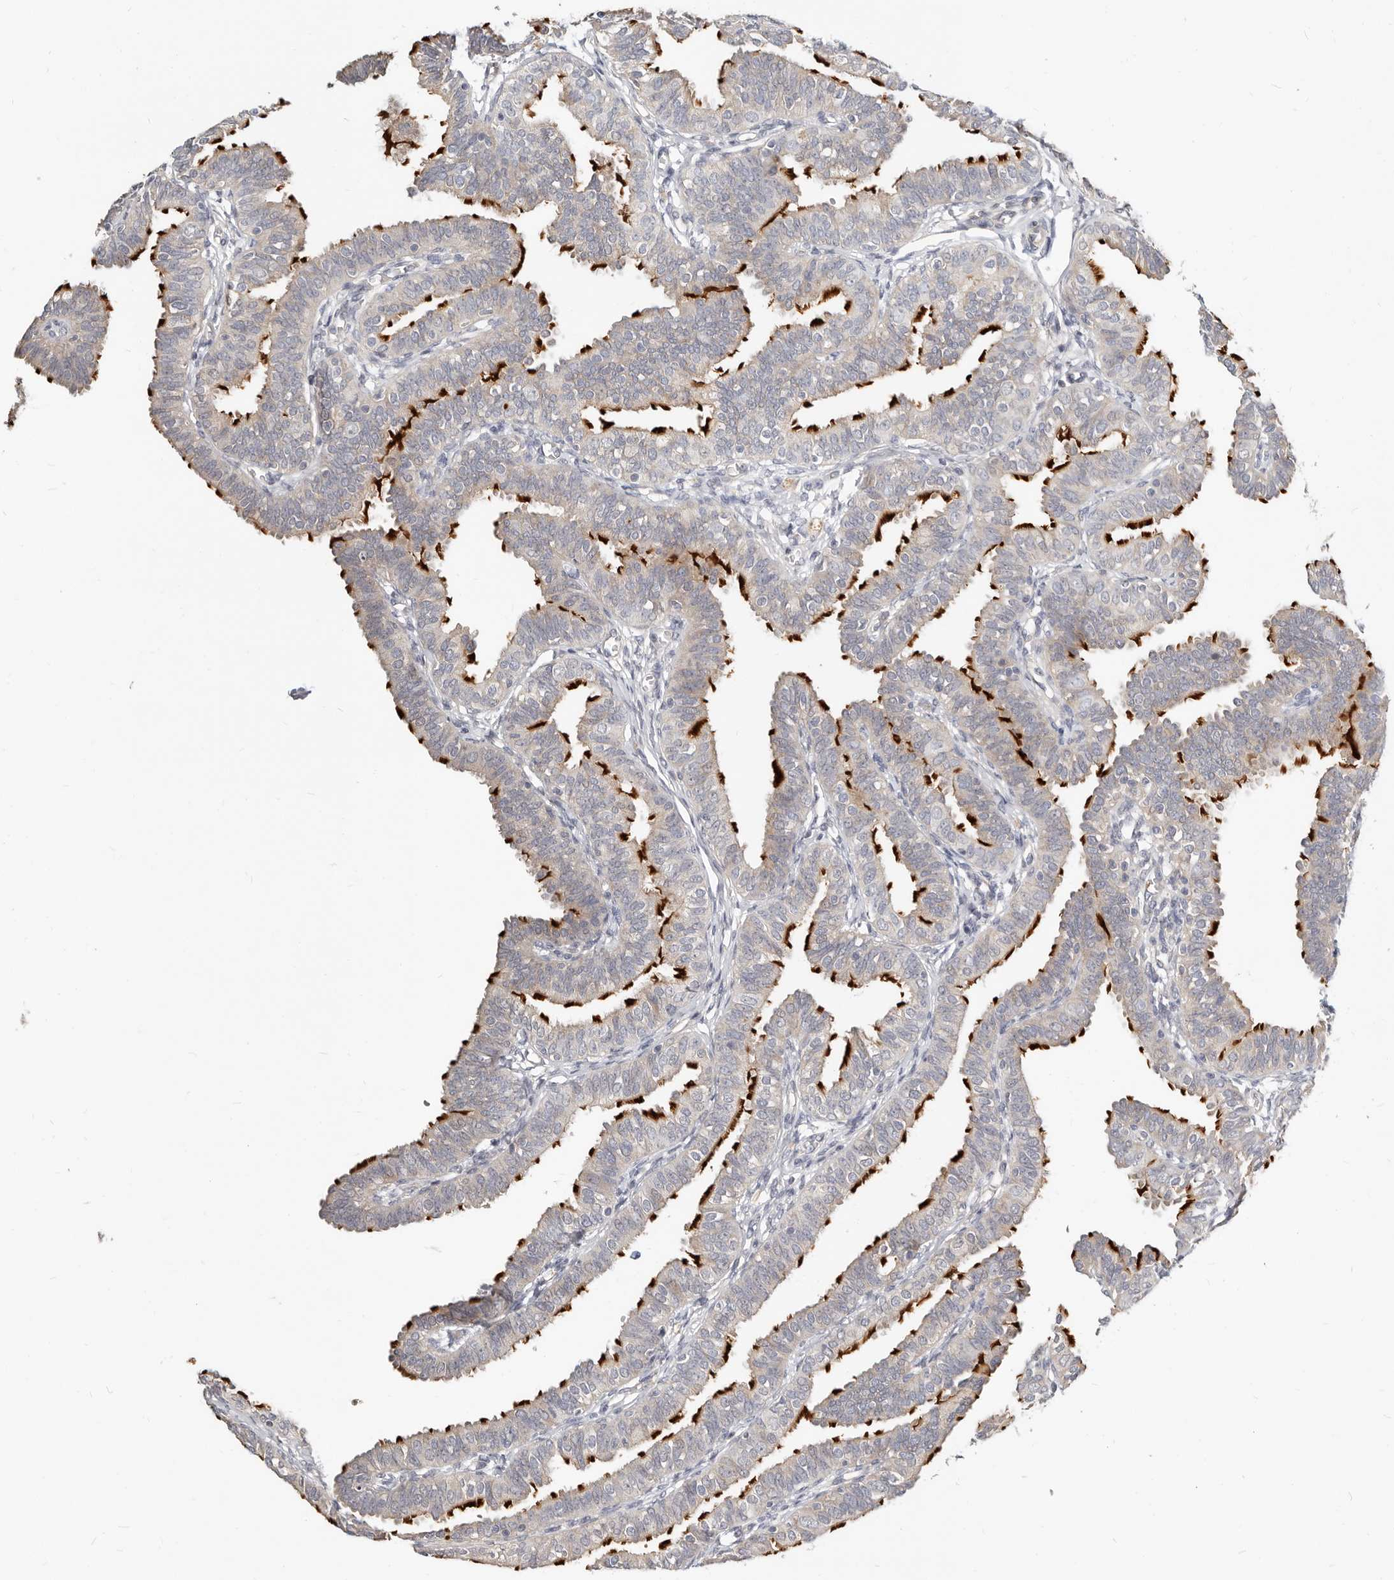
{"staining": {"intensity": "strong", "quantity": "25%-75%", "location": "cytoplasmic/membranous"}, "tissue": "fallopian tube", "cell_type": "Glandular cells", "image_type": "normal", "snomed": [{"axis": "morphology", "description": "Normal tissue, NOS"}, {"axis": "topography", "description": "Fallopian tube"}], "caption": "DAB (3,3'-diaminobenzidine) immunohistochemical staining of normal human fallopian tube reveals strong cytoplasmic/membranous protein positivity in approximately 25%-75% of glandular cells. (Brightfield microscopy of DAB IHC at high magnification).", "gene": "ZRANB1", "patient": {"sex": "female", "age": 35}}